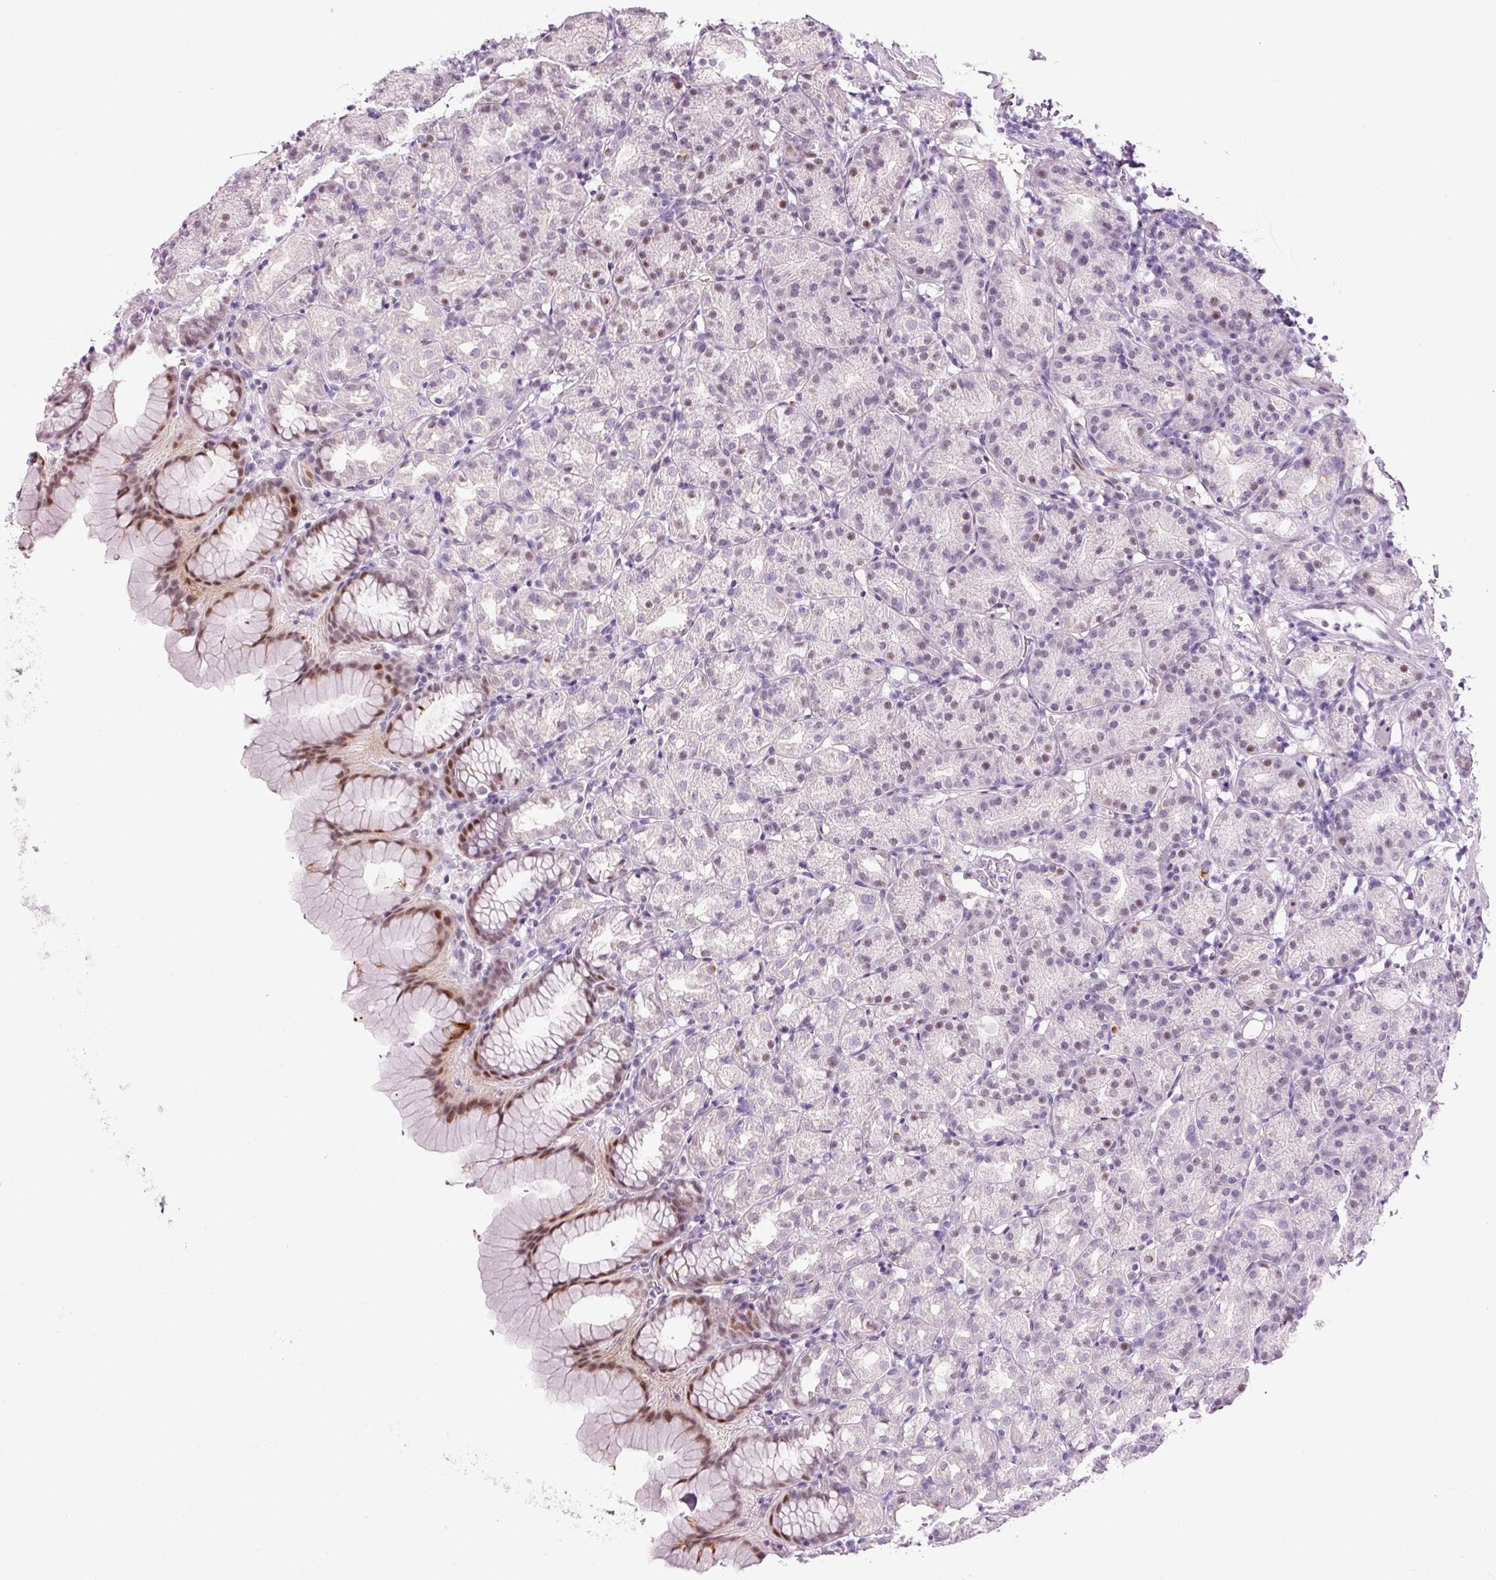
{"staining": {"intensity": "strong", "quantity": "<25%", "location": "cytoplasmic/membranous,nuclear"}, "tissue": "stomach", "cell_type": "Glandular cells", "image_type": "normal", "snomed": [{"axis": "morphology", "description": "Normal tissue, NOS"}, {"axis": "topography", "description": "Stomach, upper"}], "caption": "High-power microscopy captured an immunohistochemistry (IHC) image of normal stomach, revealing strong cytoplasmic/membranous,nuclear positivity in approximately <25% of glandular cells. (DAB (3,3'-diaminobenzidine) IHC with brightfield microscopy, high magnification).", "gene": "ANKRD20A1", "patient": {"sex": "female", "age": 81}}